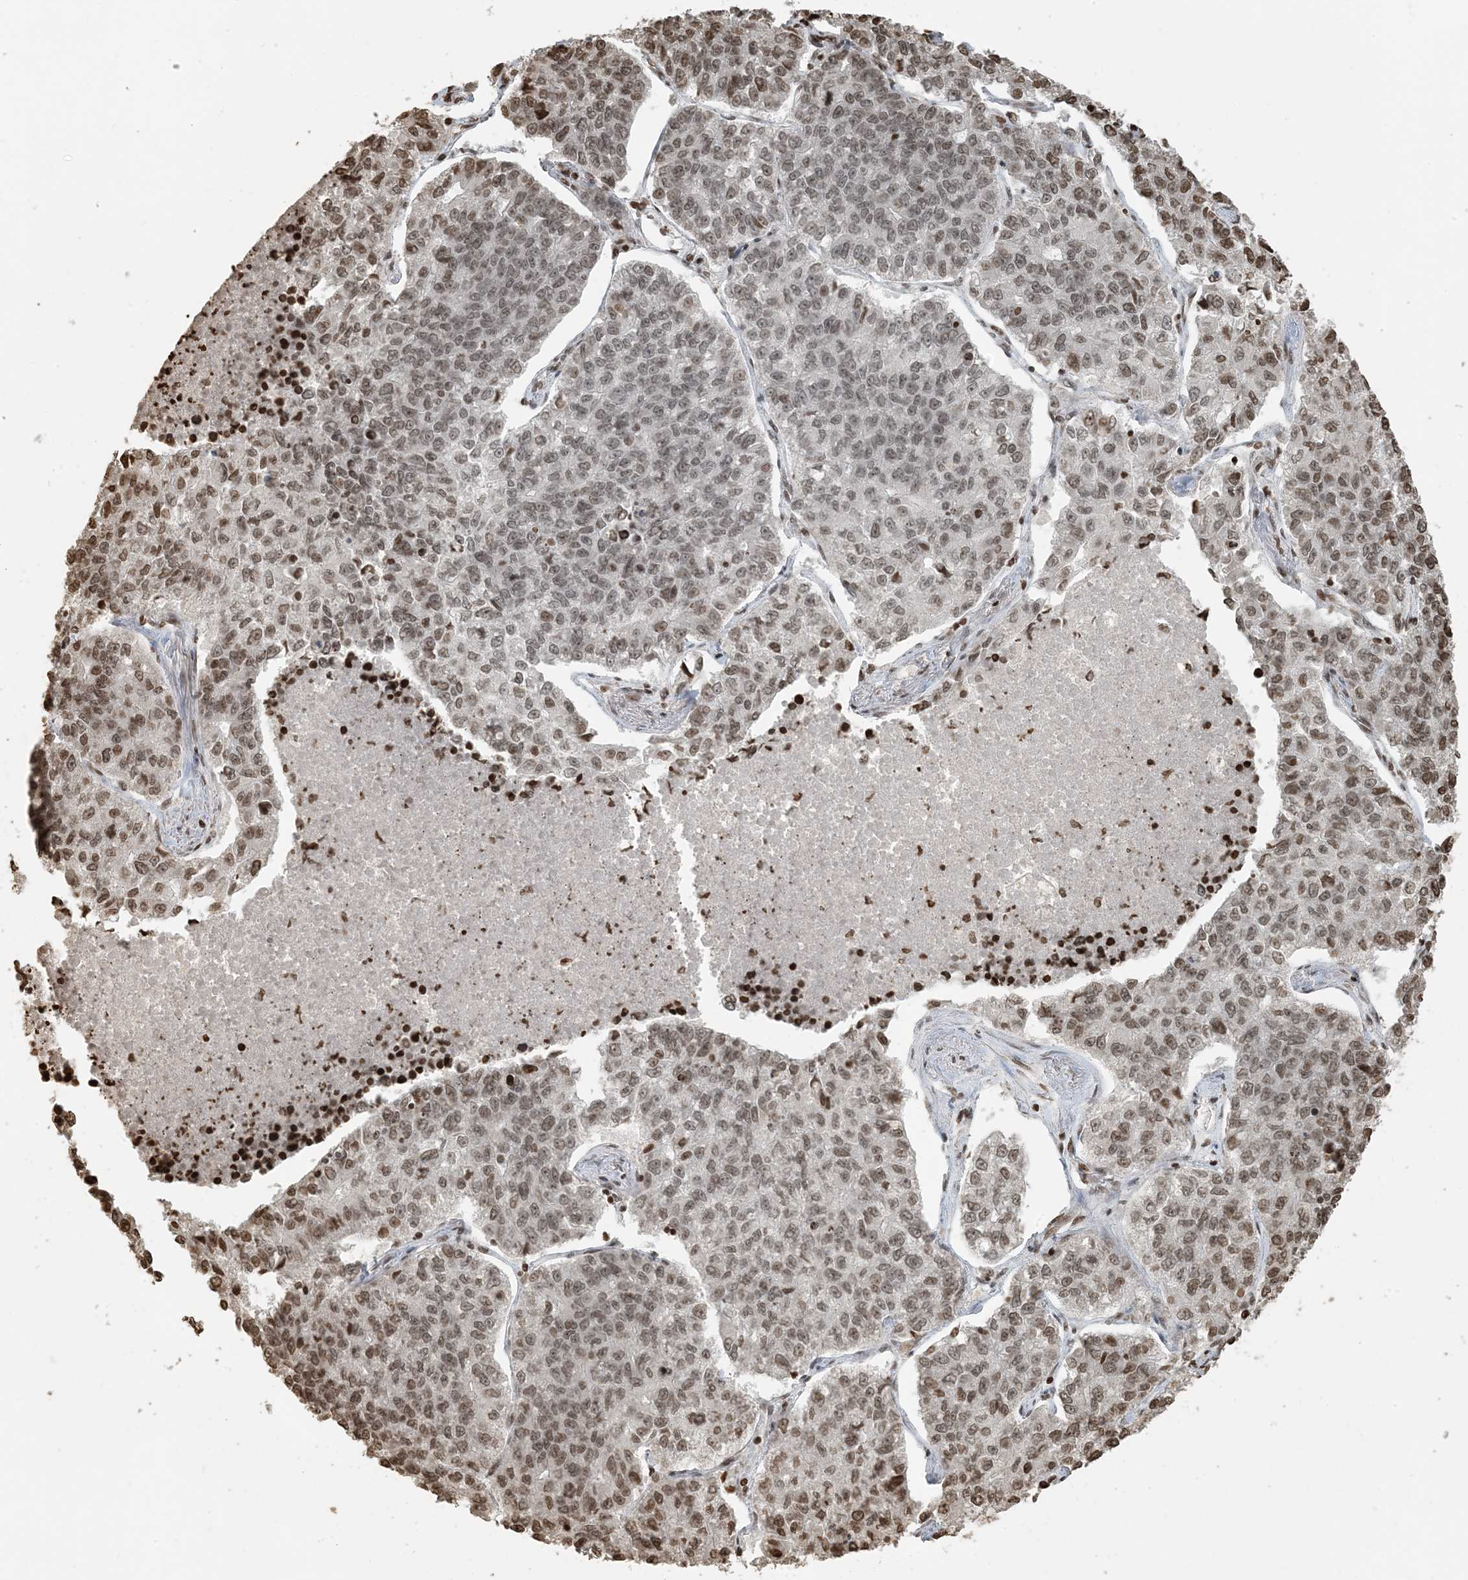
{"staining": {"intensity": "moderate", "quantity": "25%-75%", "location": "nuclear"}, "tissue": "lung cancer", "cell_type": "Tumor cells", "image_type": "cancer", "snomed": [{"axis": "morphology", "description": "Adenocarcinoma, NOS"}, {"axis": "topography", "description": "Lung"}], "caption": "This photomicrograph displays immunohistochemistry staining of adenocarcinoma (lung), with medium moderate nuclear expression in about 25%-75% of tumor cells.", "gene": "H3-3B", "patient": {"sex": "male", "age": 49}}